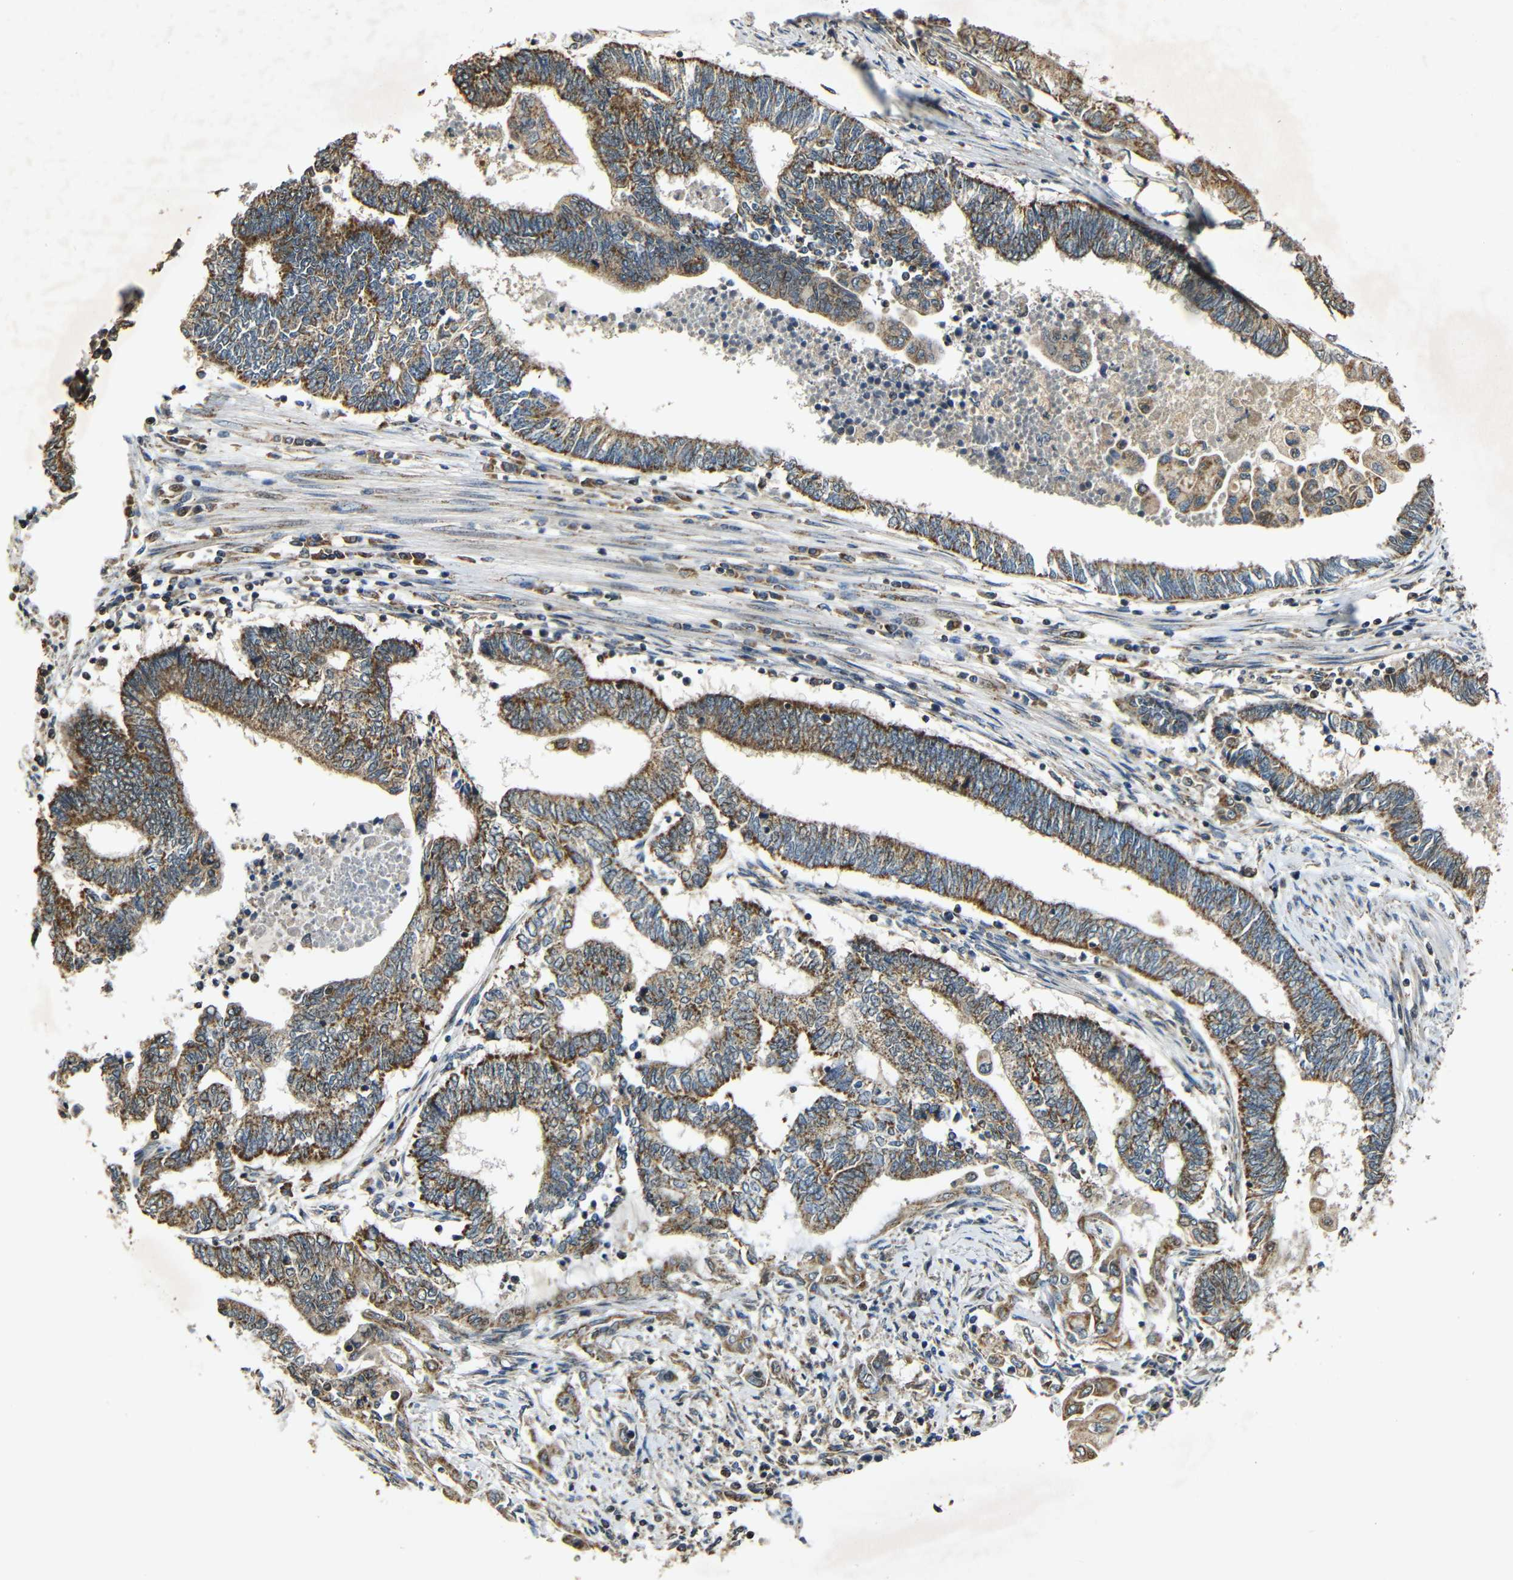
{"staining": {"intensity": "strong", "quantity": ">75%", "location": "cytoplasmic/membranous"}, "tissue": "endometrial cancer", "cell_type": "Tumor cells", "image_type": "cancer", "snomed": [{"axis": "morphology", "description": "Adenocarcinoma, NOS"}, {"axis": "topography", "description": "Uterus"}, {"axis": "topography", "description": "Endometrium"}], "caption": "This image displays immunohistochemistry (IHC) staining of human endometrial cancer (adenocarcinoma), with high strong cytoplasmic/membranous positivity in about >75% of tumor cells.", "gene": "KAZALD1", "patient": {"sex": "female", "age": 70}}